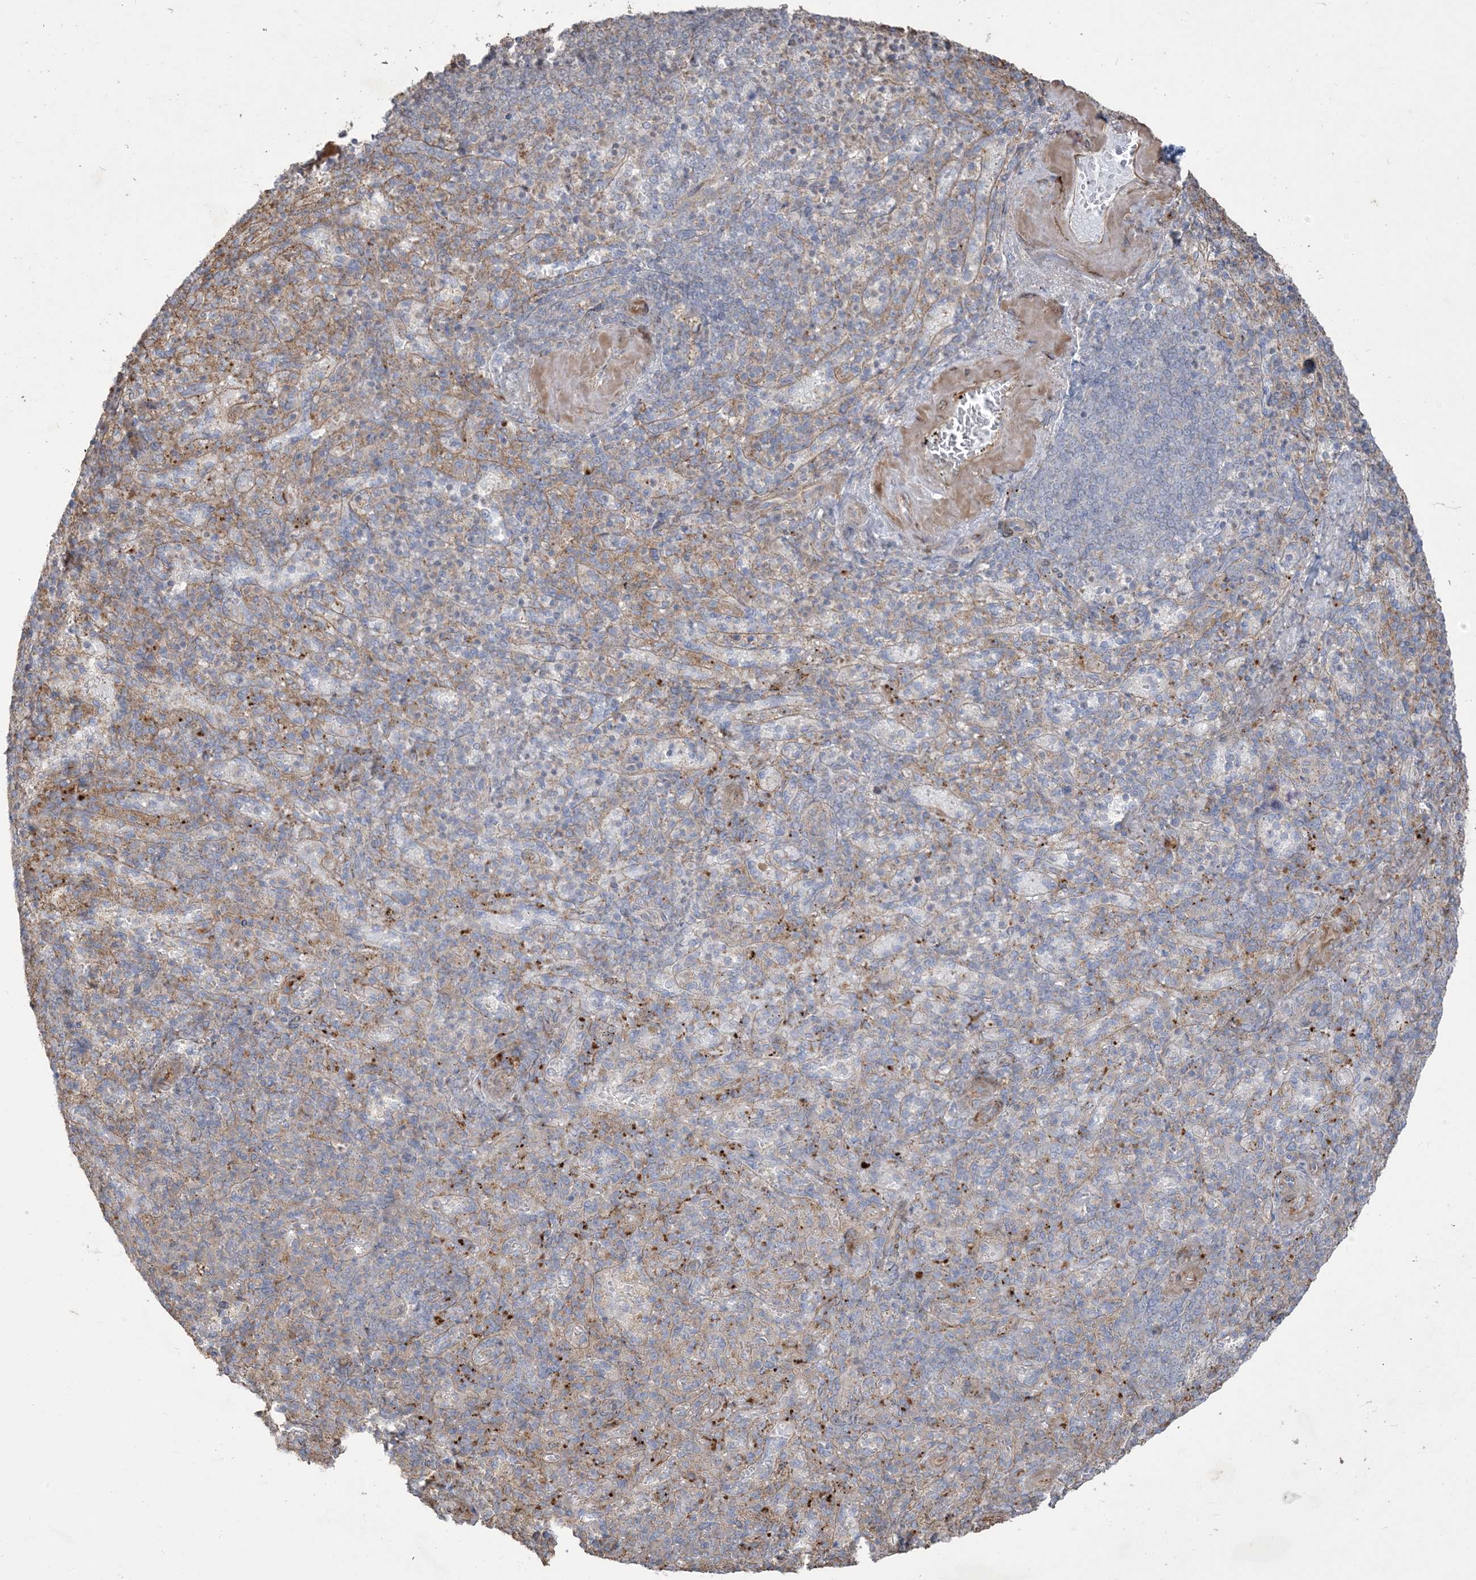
{"staining": {"intensity": "moderate", "quantity": "<25%", "location": "cytoplasmic/membranous"}, "tissue": "spleen", "cell_type": "Cells in red pulp", "image_type": "normal", "snomed": [{"axis": "morphology", "description": "Normal tissue, NOS"}, {"axis": "topography", "description": "Spleen"}], "caption": "Immunohistochemistry histopathology image of benign spleen: human spleen stained using immunohistochemistry exhibits low levels of moderate protein expression localized specifically in the cytoplasmic/membranous of cells in red pulp, appearing as a cytoplasmic/membranous brown color.", "gene": "KLHL18", "patient": {"sex": "female", "age": 74}}